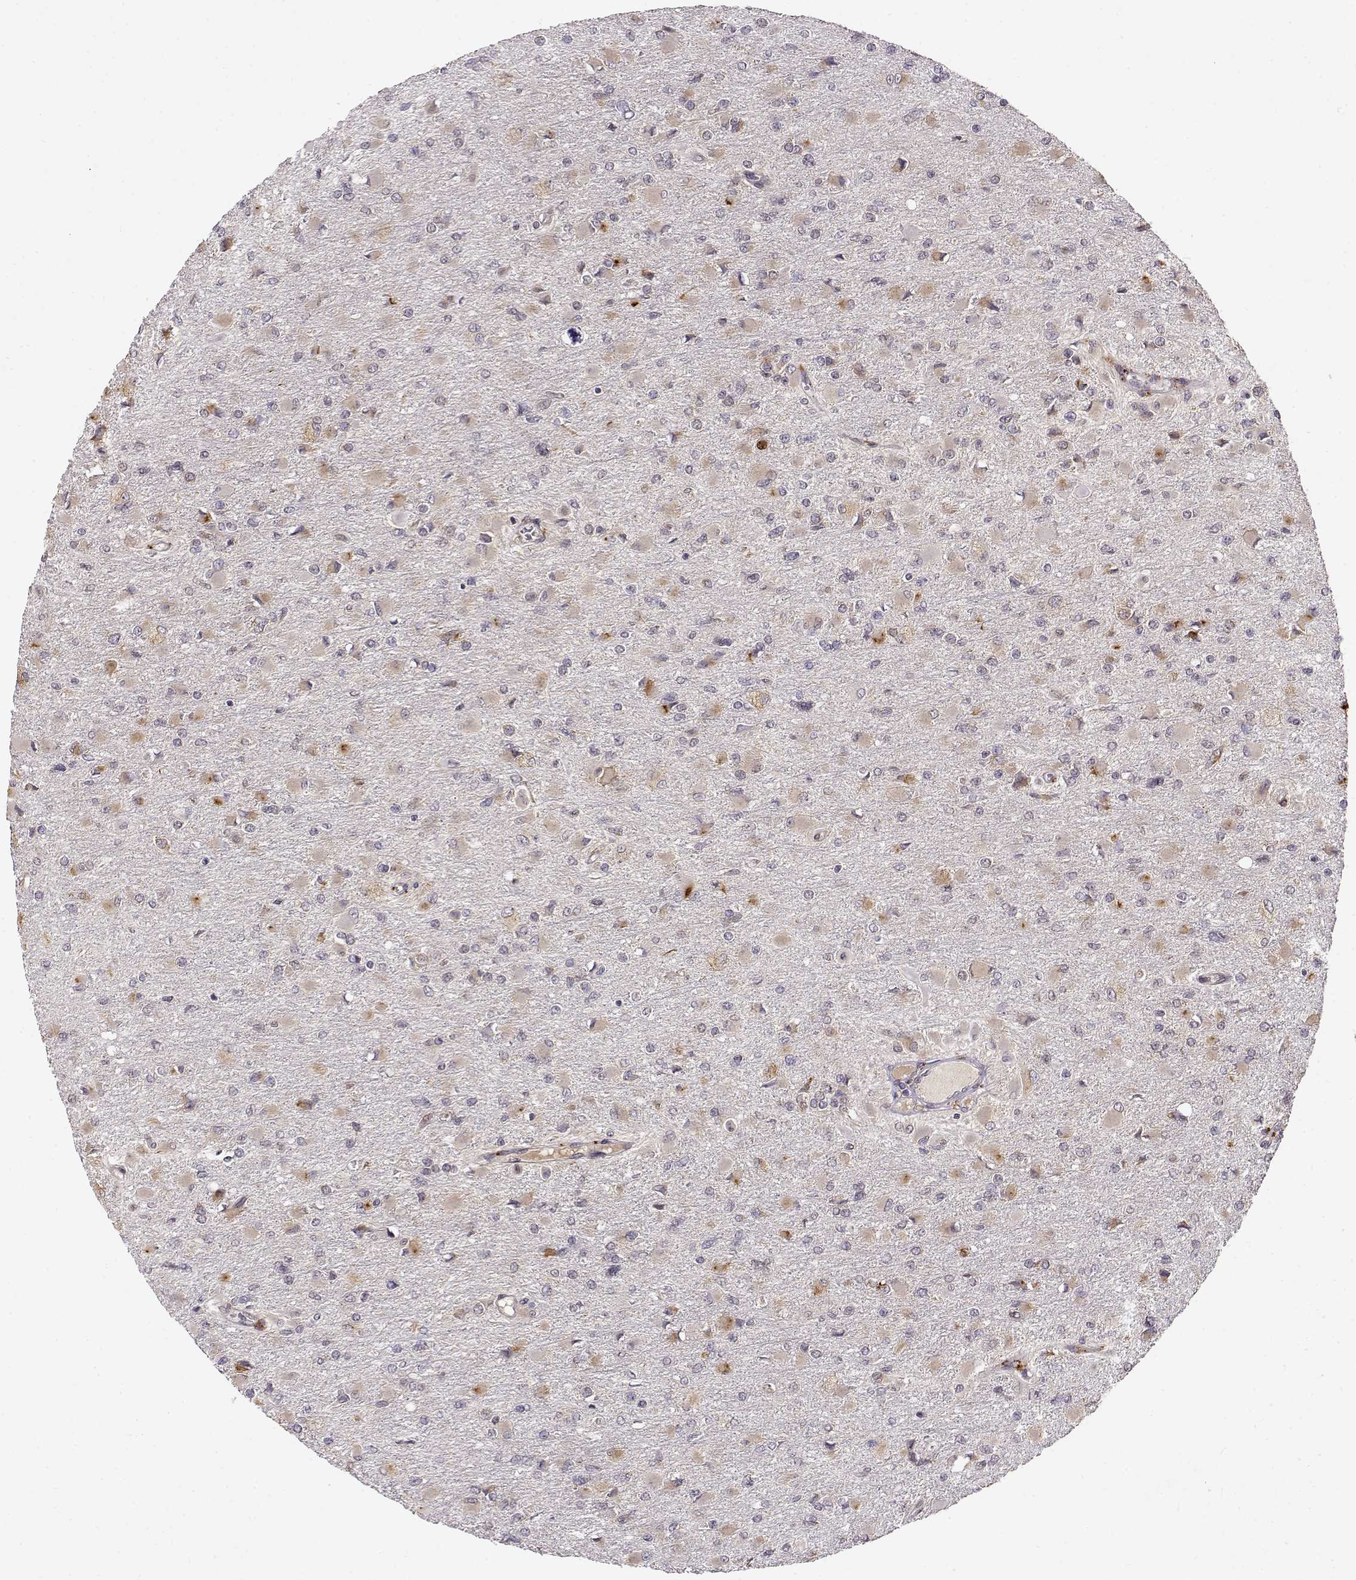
{"staining": {"intensity": "weak", "quantity": "<25%", "location": "cytoplasmic/membranous"}, "tissue": "glioma", "cell_type": "Tumor cells", "image_type": "cancer", "snomed": [{"axis": "morphology", "description": "Glioma, malignant, High grade"}, {"axis": "topography", "description": "Cerebral cortex"}], "caption": "Tumor cells show no significant positivity in malignant high-grade glioma.", "gene": "ERGIC2", "patient": {"sex": "female", "age": 36}}